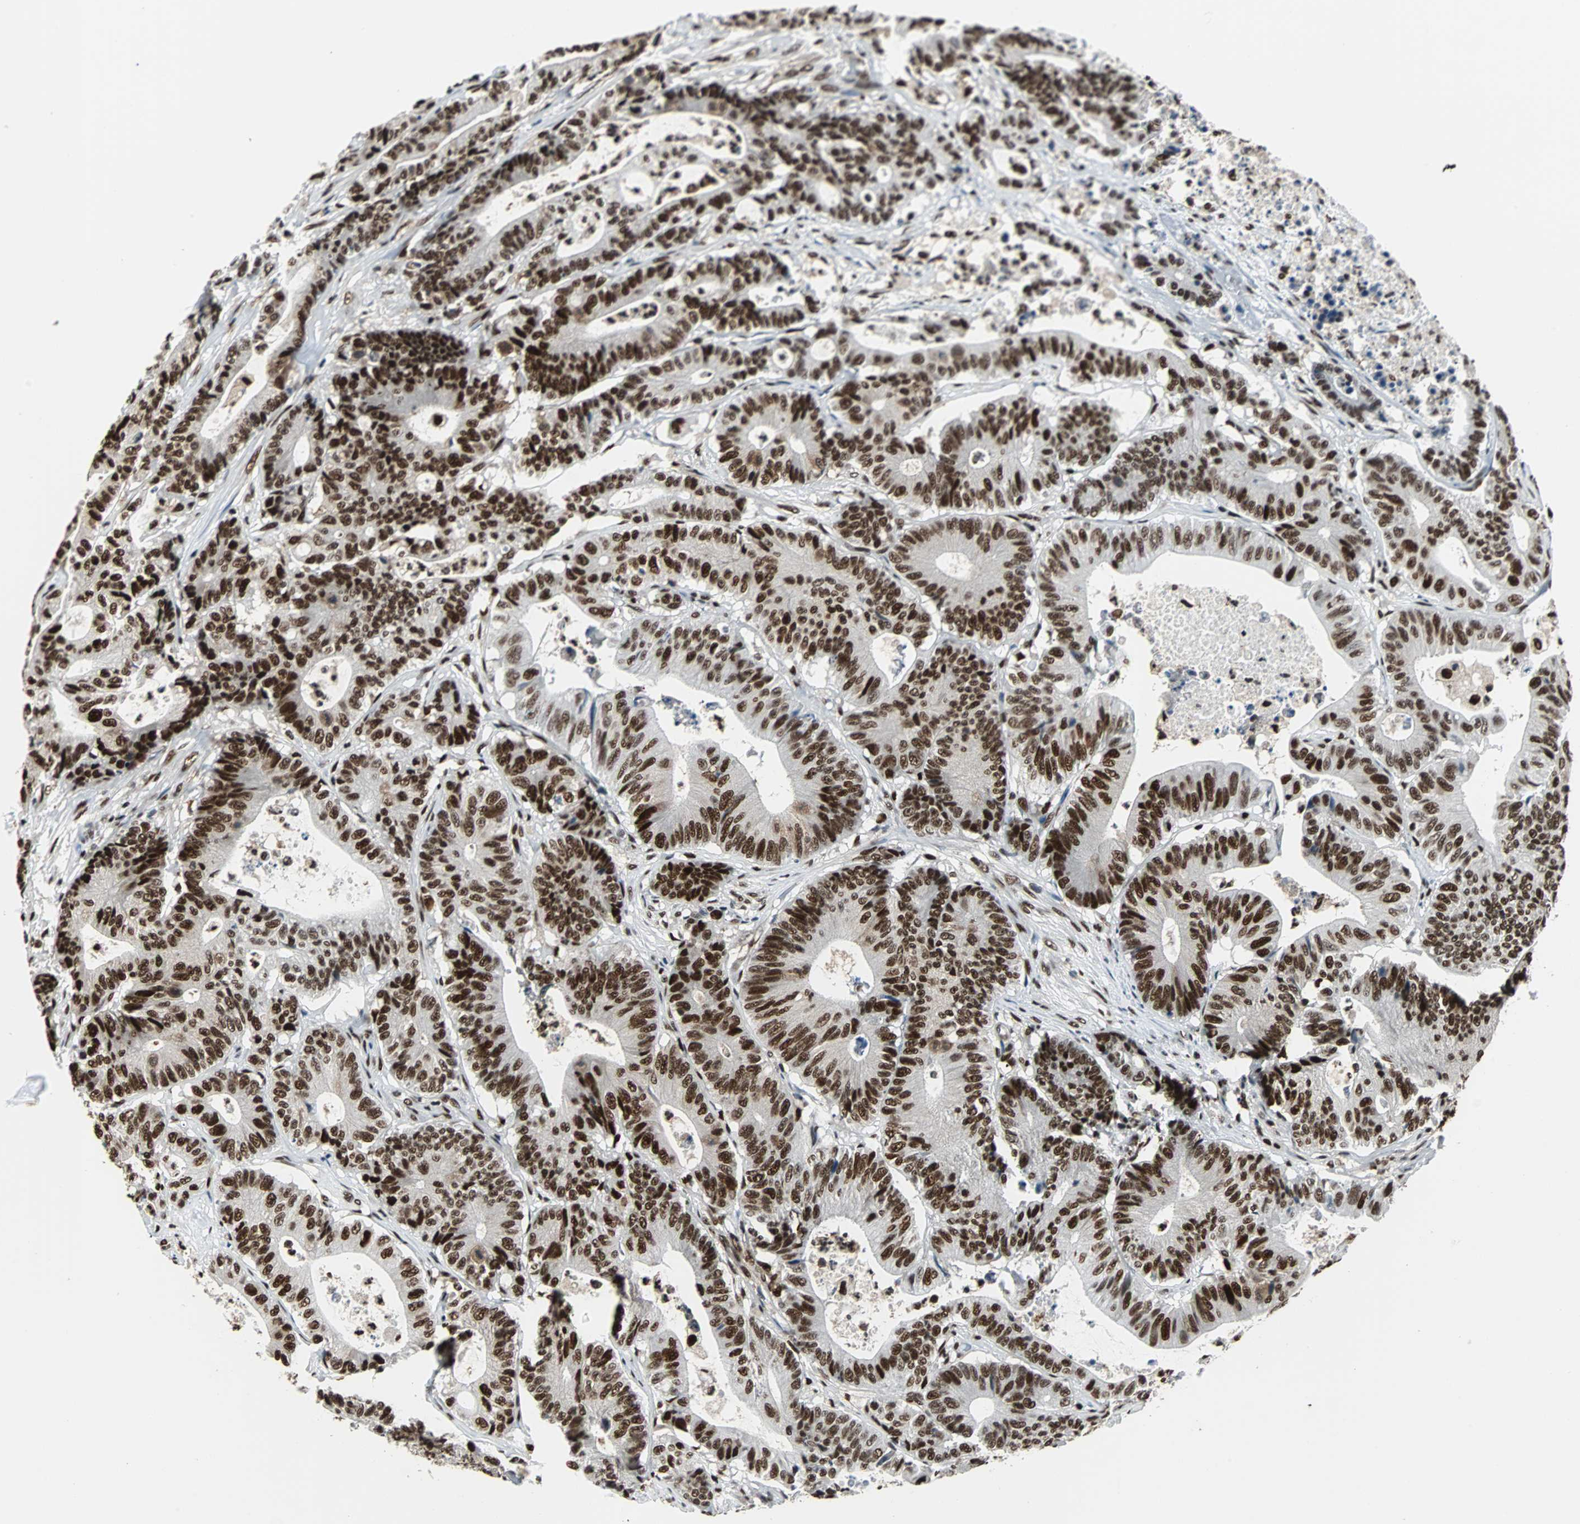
{"staining": {"intensity": "strong", "quantity": ">75%", "location": "nuclear"}, "tissue": "colorectal cancer", "cell_type": "Tumor cells", "image_type": "cancer", "snomed": [{"axis": "morphology", "description": "Adenocarcinoma, NOS"}, {"axis": "topography", "description": "Colon"}], "caption": "DAB (3,3'-diaminobenzidine) immunohistochemical staining of human colorectal adenocarcinoma reveals strong nuclear protein positivity in about >75% of tumor cells.", "gene": "XRCC4", "patient": {"sex": "female", "age": 84}}